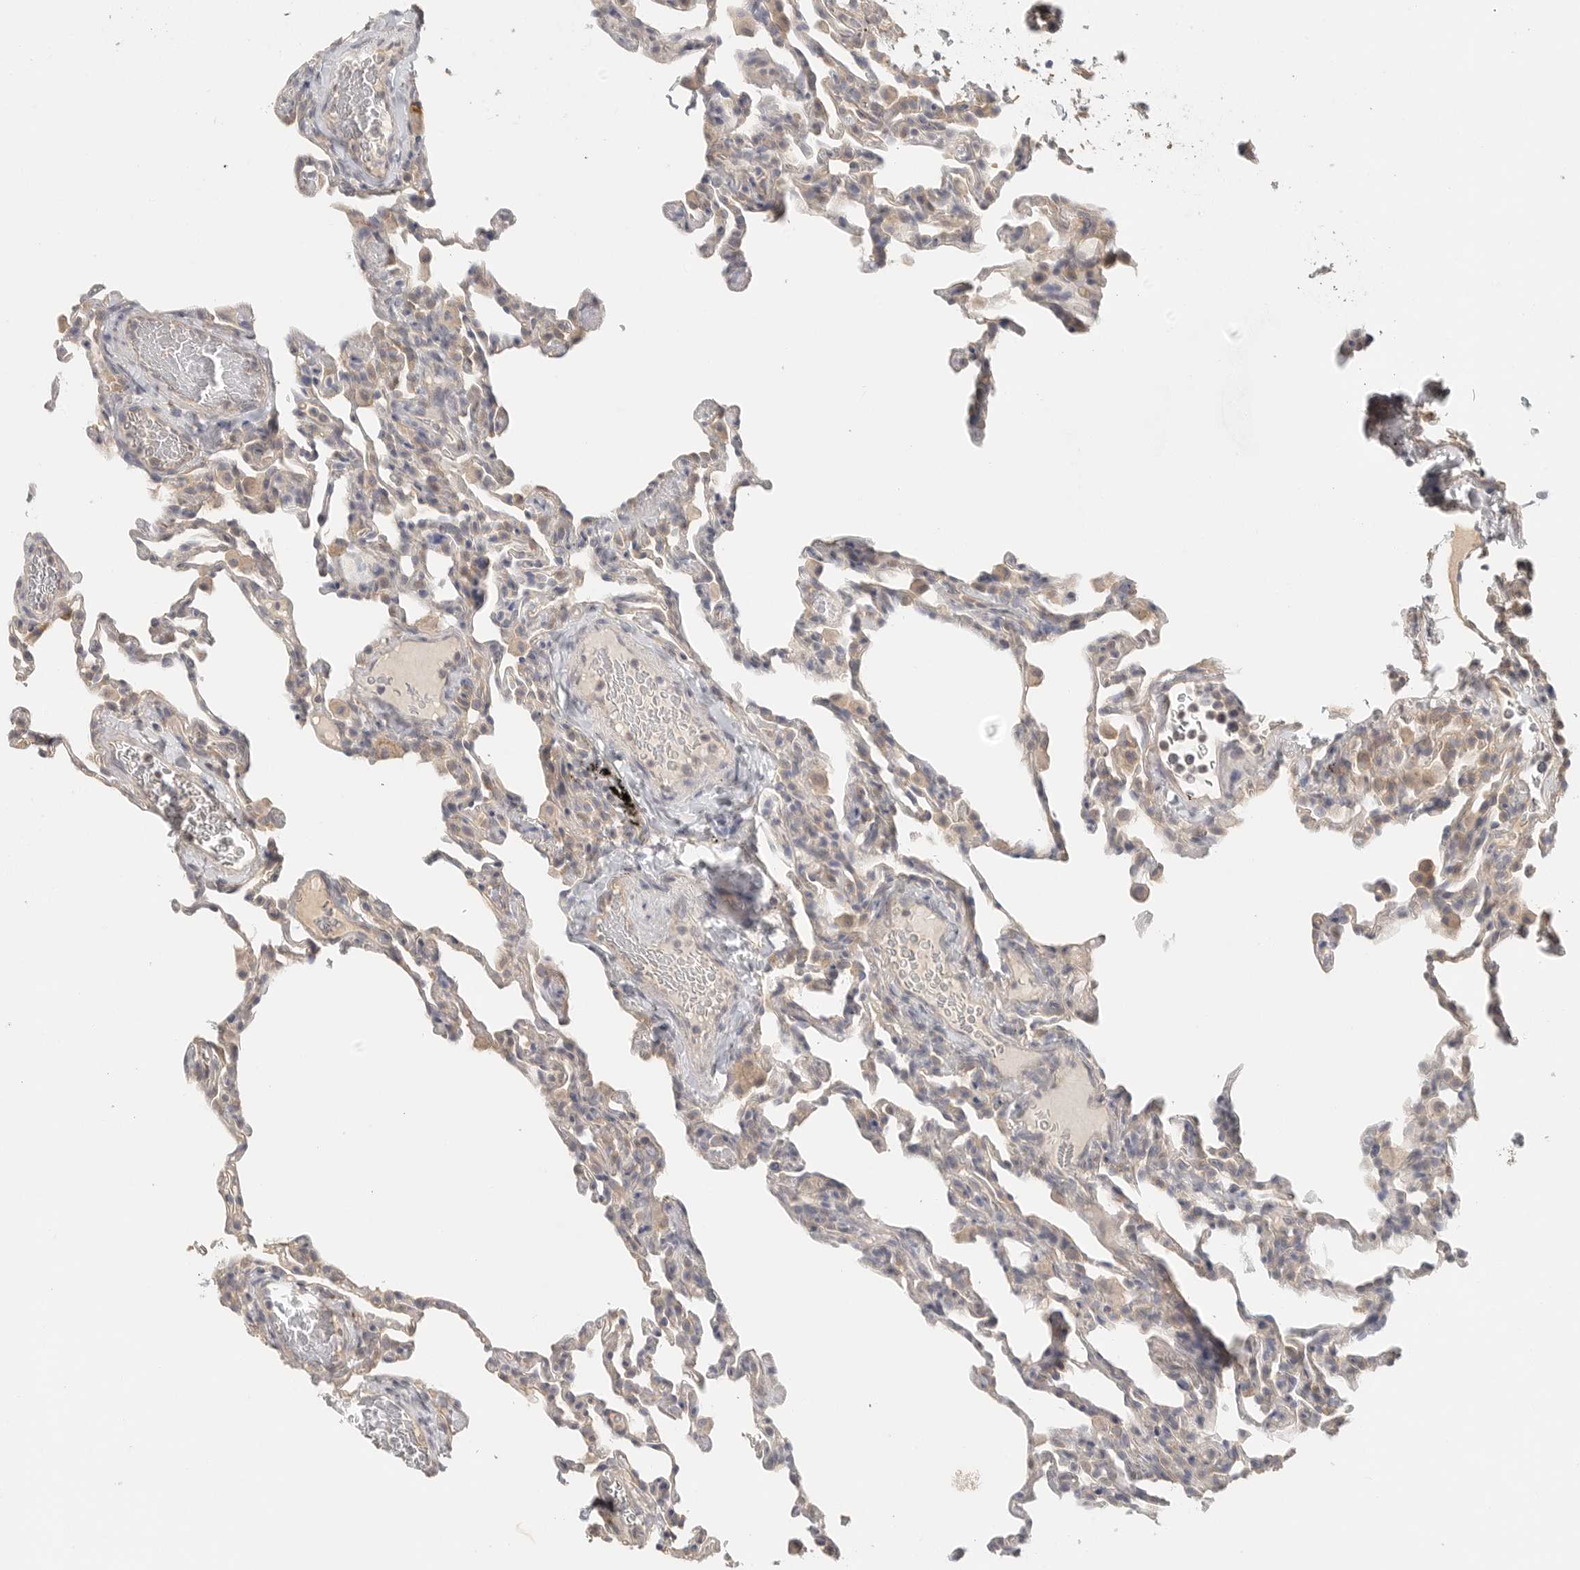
{"staining": {"intensity": "weak", "quantity": "25%-75%", "location": "cytoplasmic/membranous"}, "tissue": "lung", "cell_type": "Alveolar cells", "image_type": "normal", "snomed": [{"axis": "morphology", "description": "Normal tissue, NOS"}, {"axis": "topography", "description": "Lung"}], "caption": "Approximately 25%-75% of alveolar cells in benign human lung demonstrate weak cytoplasmic/membranous protein positivity as visualized by brown immunohistochemical staining.", "gene": "HDAC6", "patient": {"sex": "male", "age": 20}}